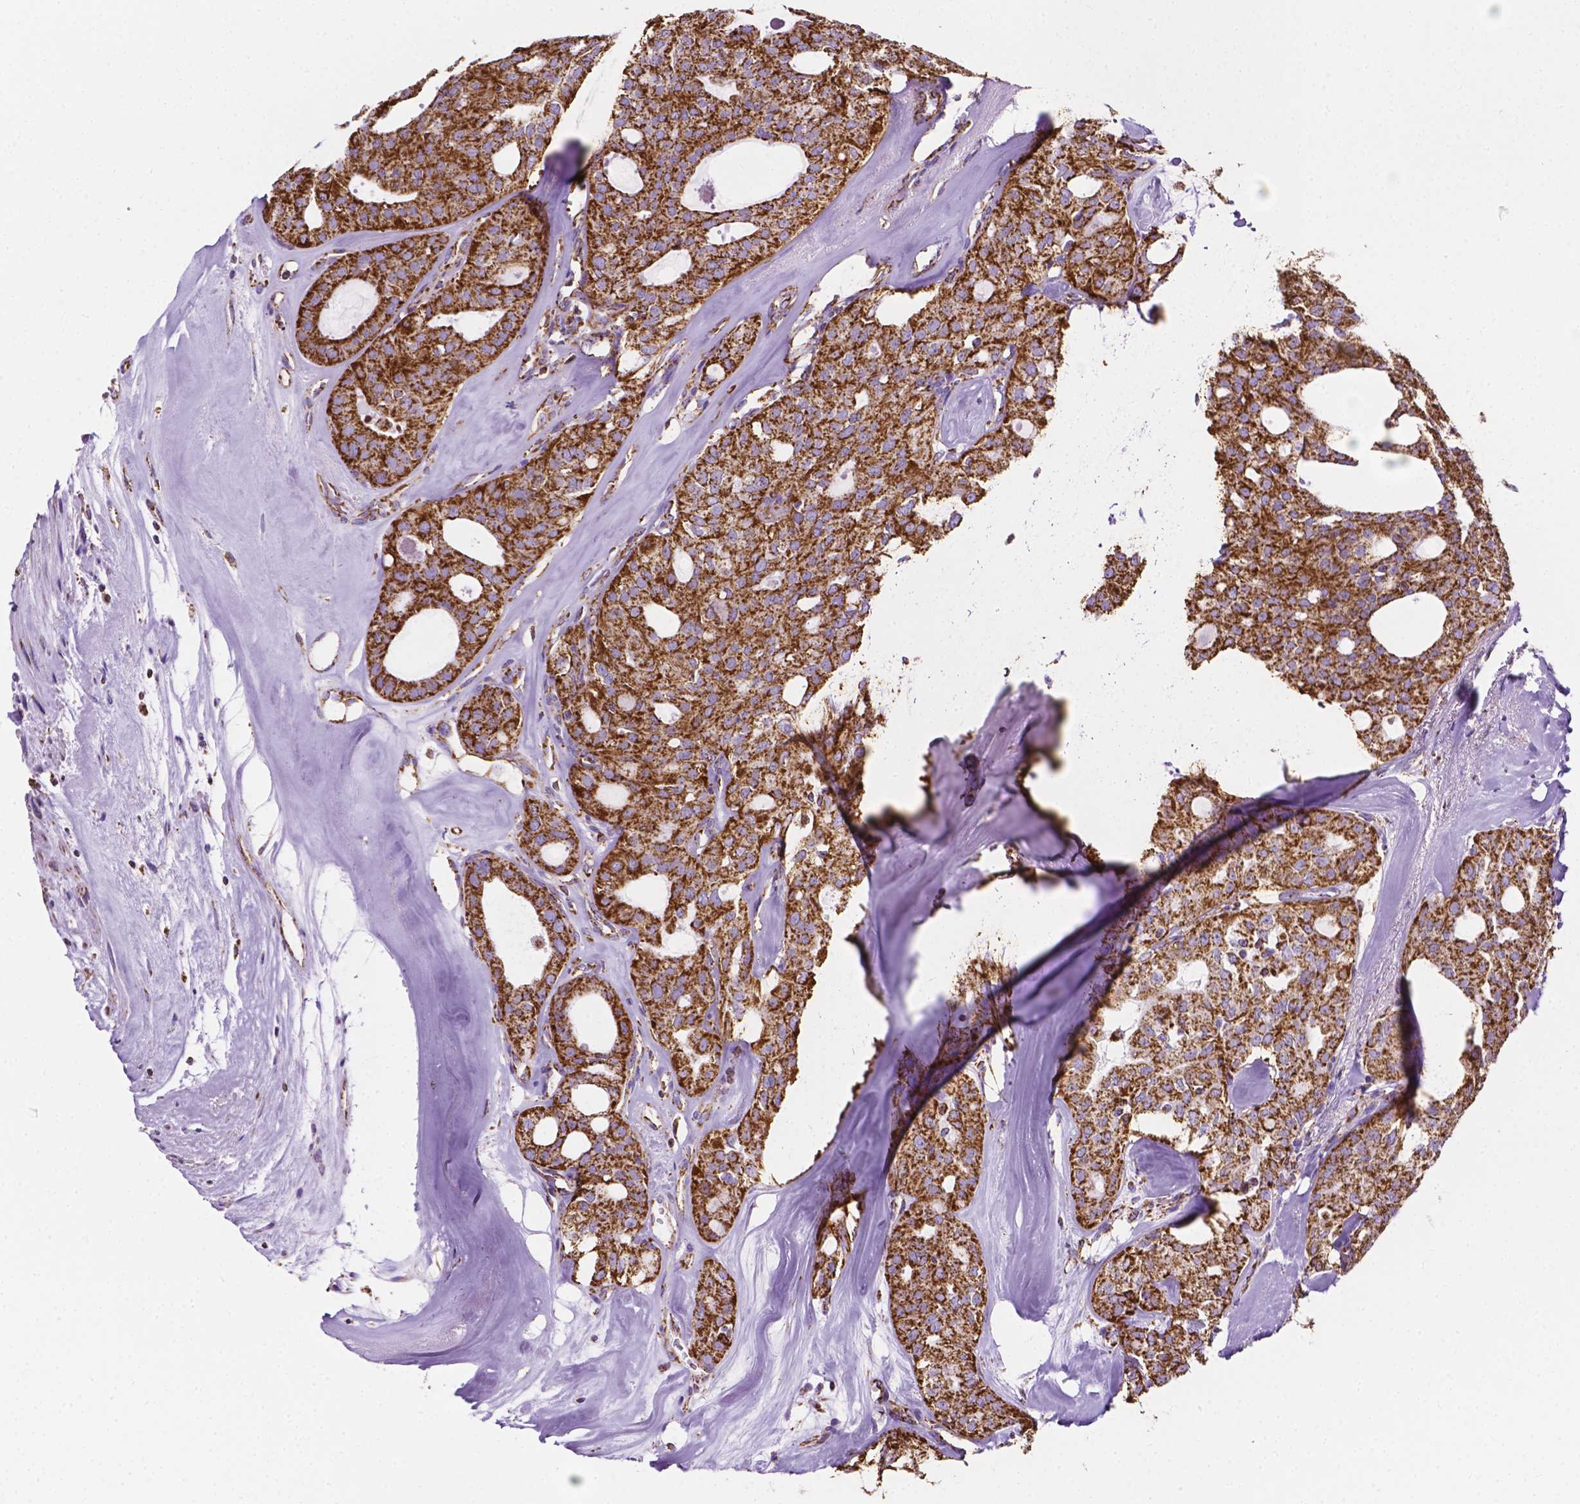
{"staining": {"intensity": "strong", "quantity": ">75%", "location": "cytoplasmic/membranous"}, "tissue": "thyroid cancer", "cell_type": "Tumor cells", "image_type": "cancer", "snomed": [{"axis": "morphology", "description": "Follicular adenoma carcinoma, NOS"}, {"axis": "topography", "description": "Thyroid gland"}], "caption": "This histopathology image demonstrates thyroid cancer stained with immunohistochemistry to label a protein in brown. The cytoplasmic/membranous of tumor cells show strong positivity for the protein. Nuclei are counter-stained blue.", "gene": "RMDN3", "patient": {"sex": "male", "age": 75}}